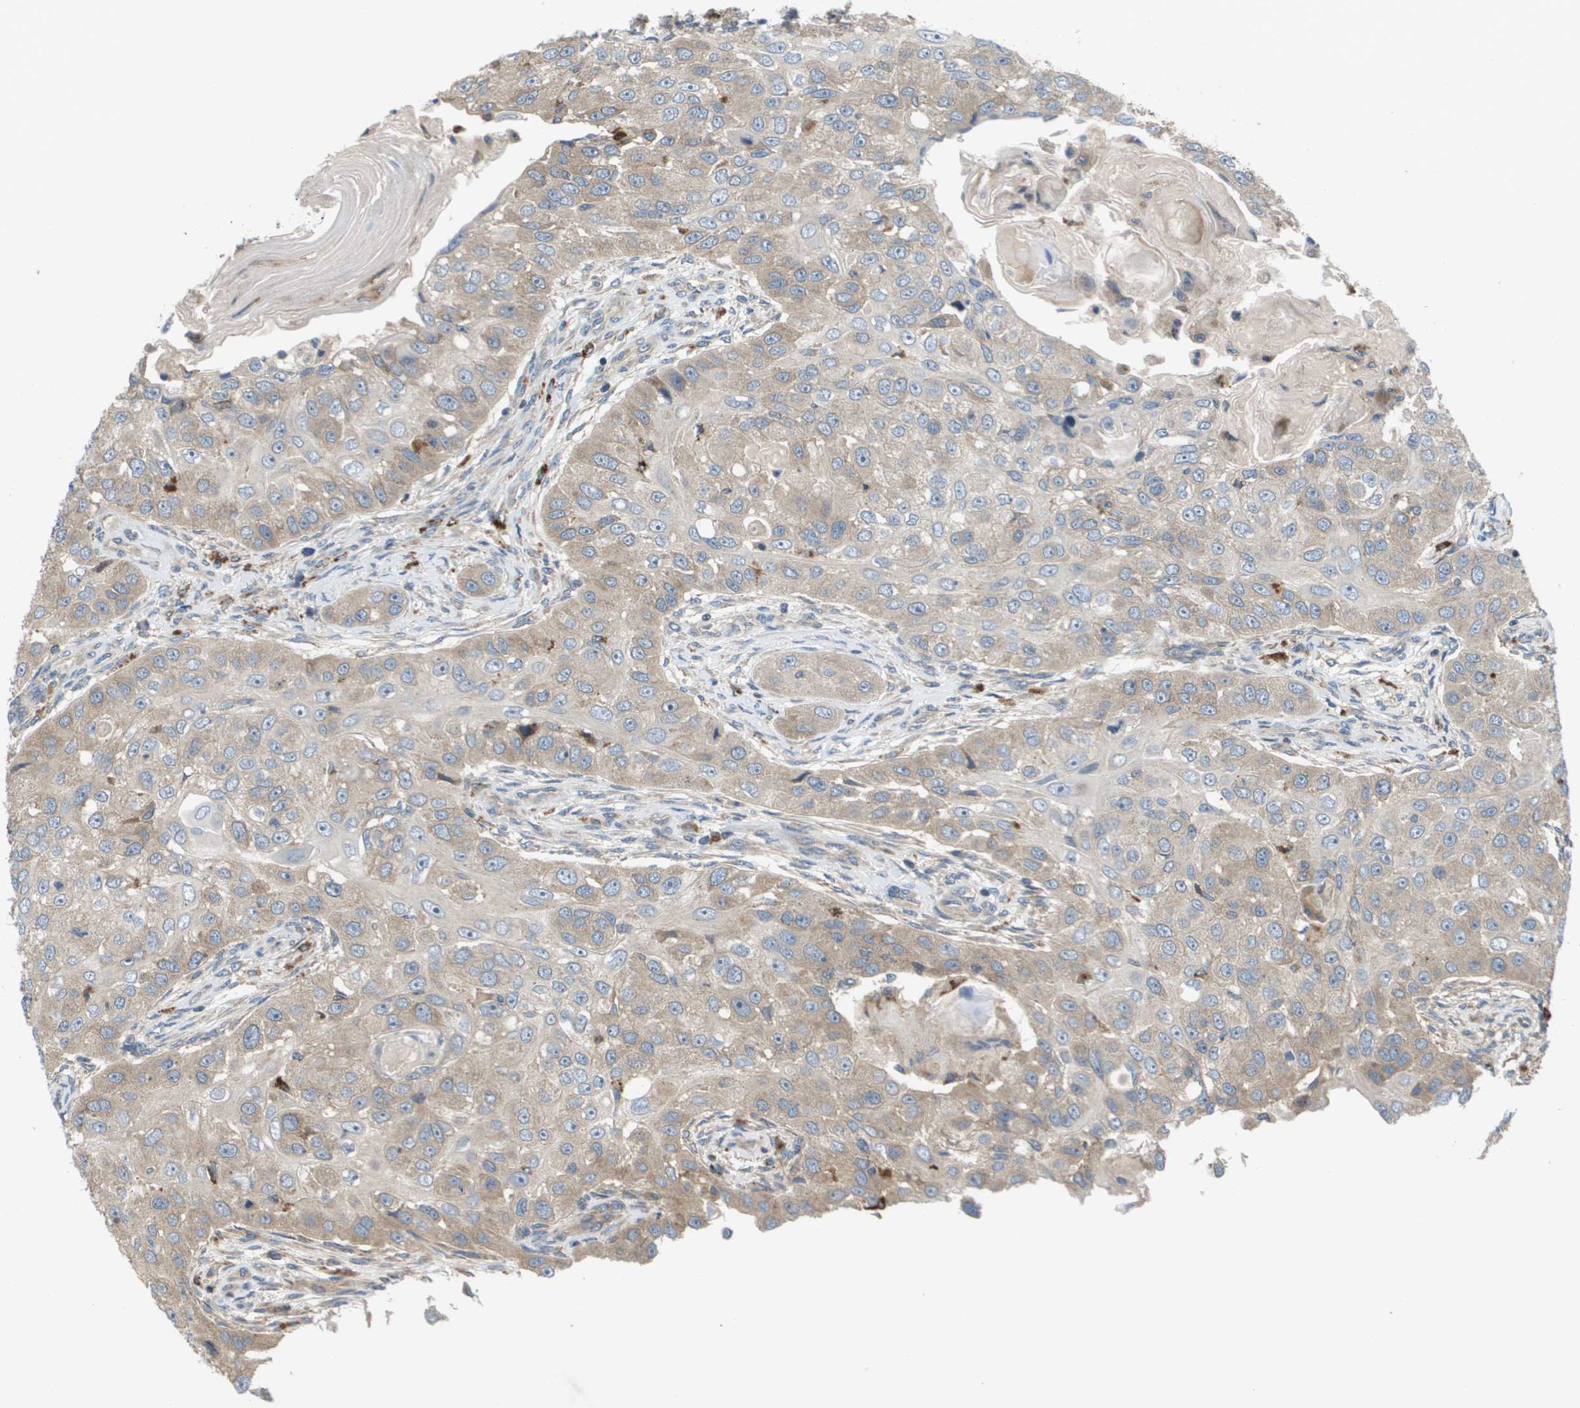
{"staining": {"intensity": "weak", "quantity": "25%-75%", "location": "cytoplasmic/membranous"}, "tissue": "head and neck cancer", "cell_type": "Tumor cells", "image_type": "cancer", "snomed": [{"axis": "morphology", "description": "Normal tissue, NOS"}, {"axis": "morphology", "description": "Squamous cell carcinoma, NOS"}, {"axis": "topography", "description": "Skeletal muscle"}, {"axis": "topography", "description": "Head-Neck"}], "caption": "Squamous cell carcinoma (head and neck) was stained to show a protein in brown. There is low levels of weak cytoplasmic/membranous positivity in approximately 25%-75% of tumor cells.", "gene": "SLC25A20", "patient": {"sex": "male", "age": 51}}